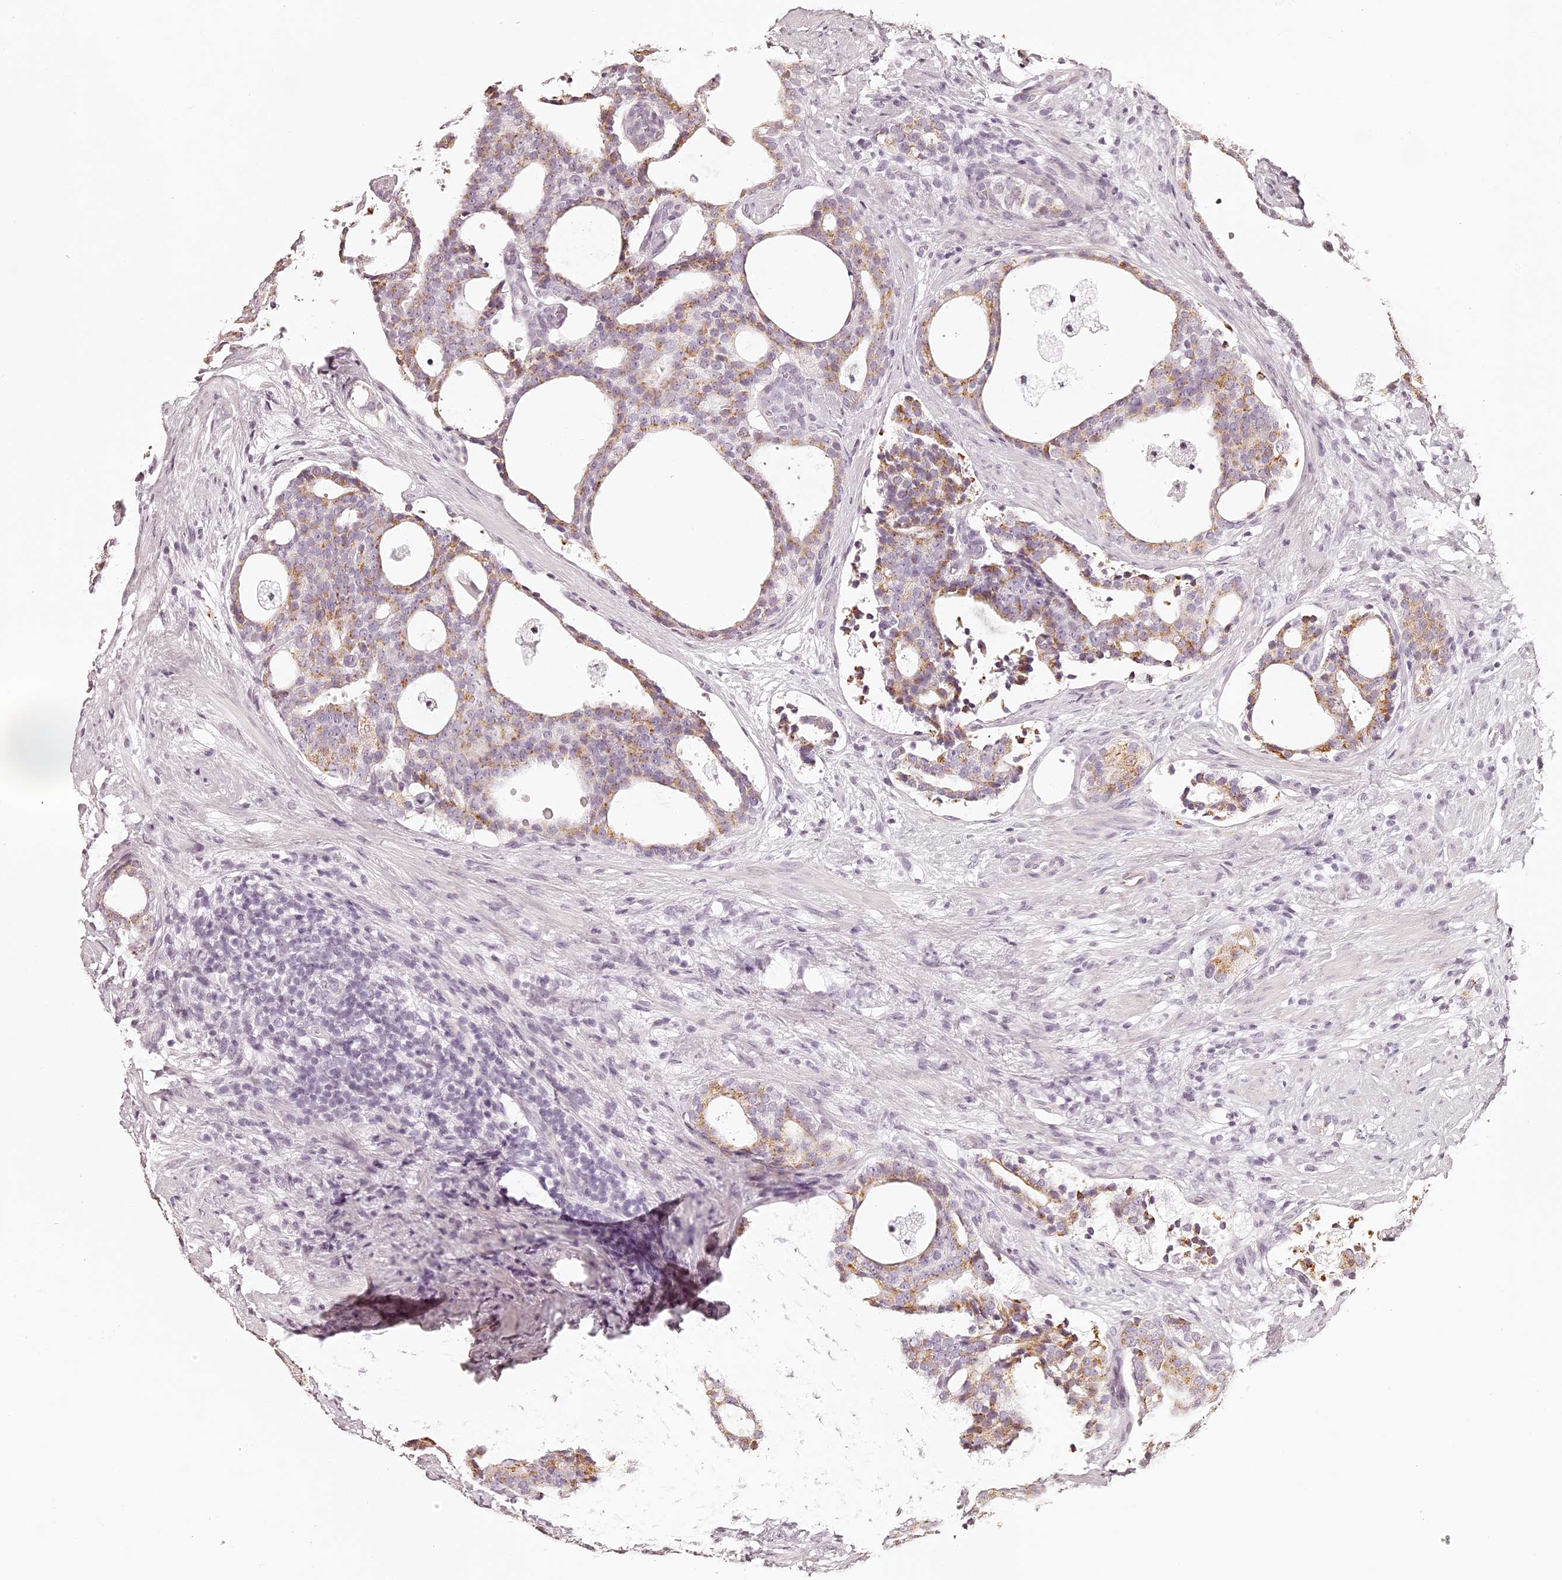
{"staining": {"intensity": "moderate", "quantity": "25%-75%", "location": "cytoplasmic/membranous"}, "tissue": "prostate cancer", "cell_type": "Tumor cells", "image_type": "cancer", "snomed": [{"axis": "morphology", "description": "Adenocarcinoma, High grade"}, {"axis": "topography", "description": "Prostate"}], "caption": "Prostate cancer stained with IHC displays moderate cytoplasmic/membranous expression in approximately 25%-75% of tumor cells. The protein of interest is shown in brown color, while the nuclei are stained blue.", "gene": "ELAPOR1", "patient": {"sex": "male", "age": 56}}